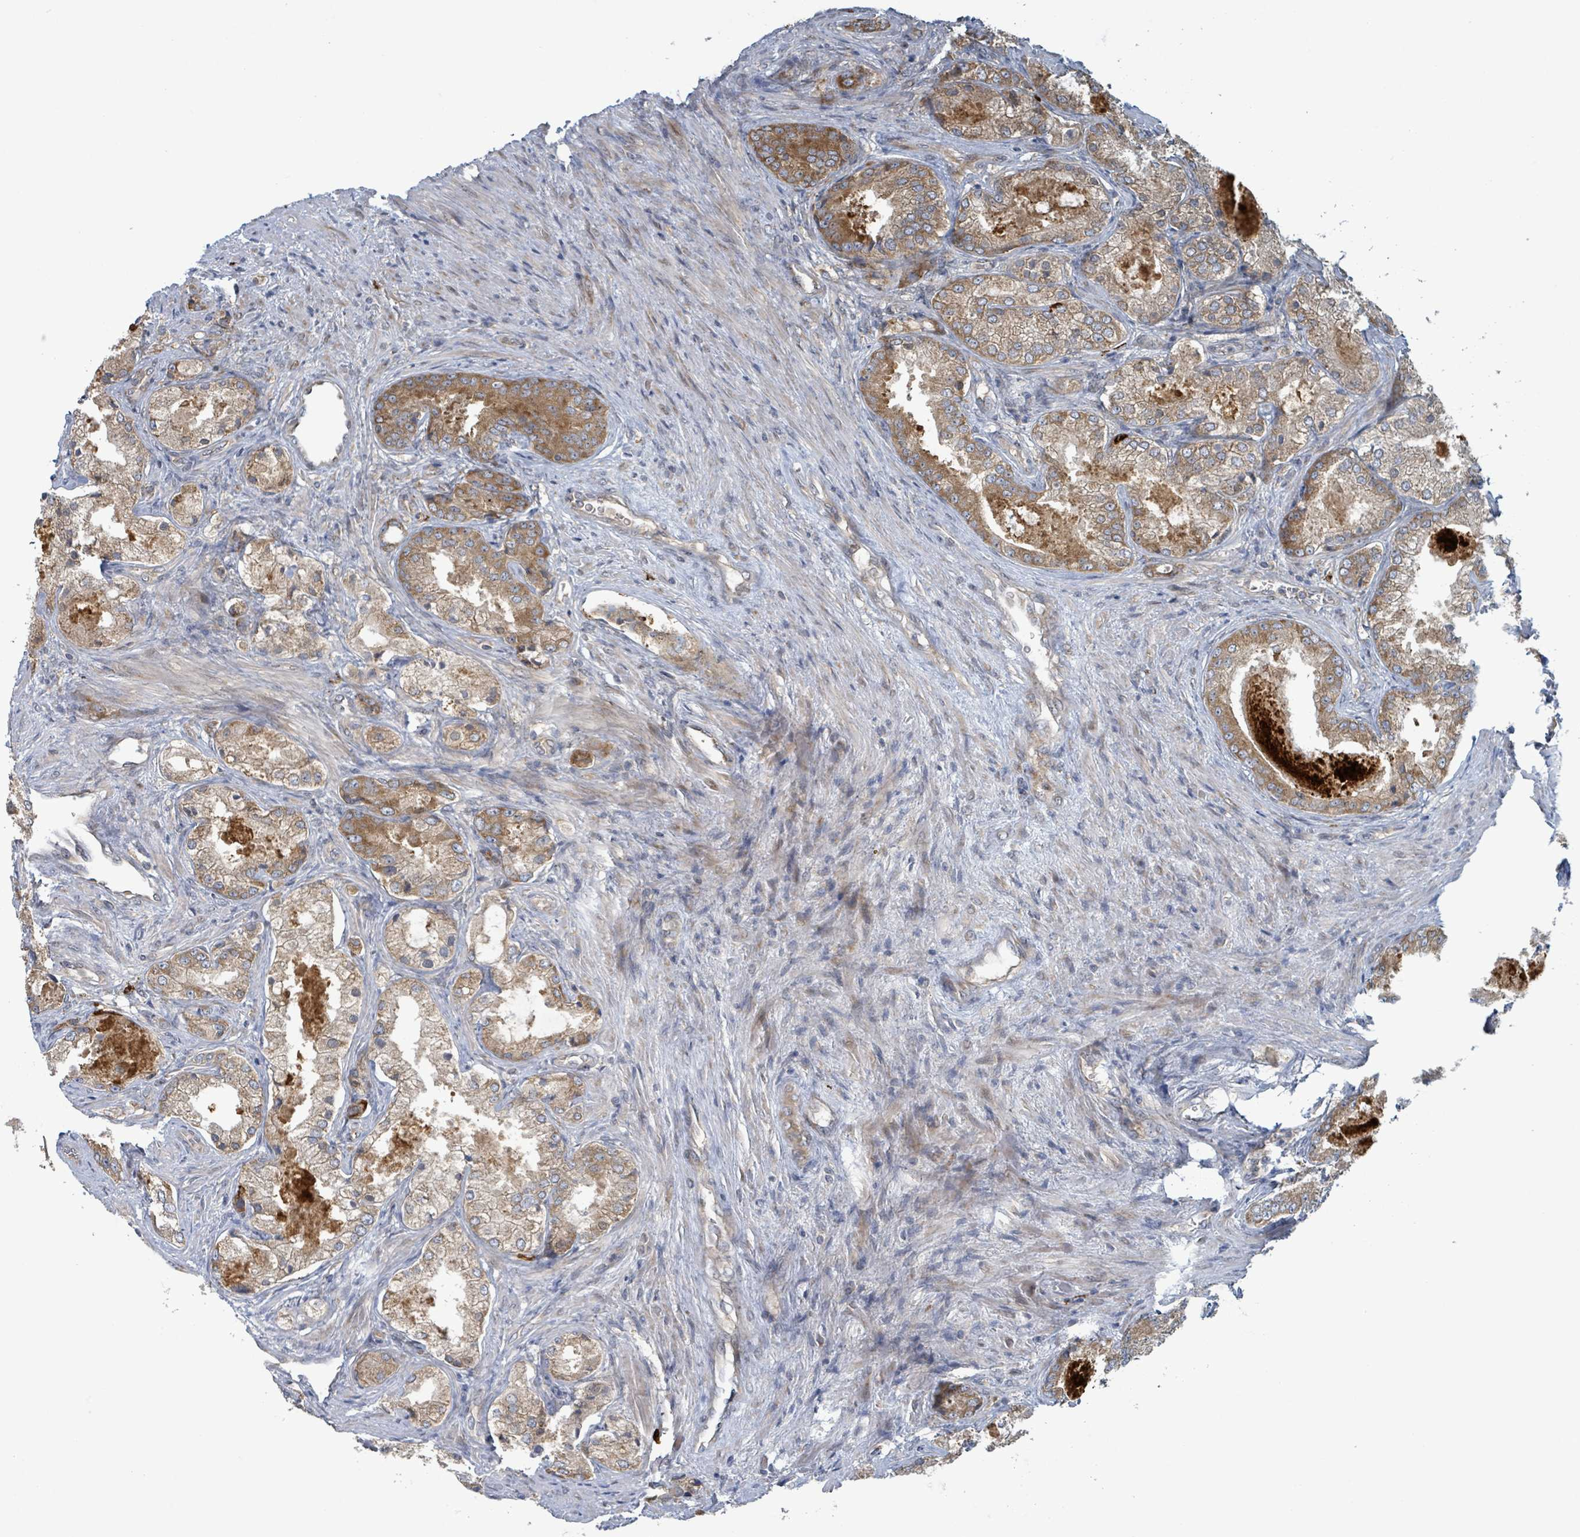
{"staining": {"intensity": "moderate", "quantity": ">75%", "location": "cytoplasmic/membranous"}, "tissue": "prostate cancer", "cell_type": "Tumor cells", "image_type": "cancer", "snomed": [{"axis": "morphology", "description": "Adenocarcinoma, Low grade"}, {"axis": "topography", "description": "Prostate"}], "caption": "Human prostate cancer (adenocarcinoma (low-grade)) stained with a protein marker demonstrates moderate staining in tumor cells.", "gene": "OR51E1", "patient": {"sex": "male", "age": 68}}